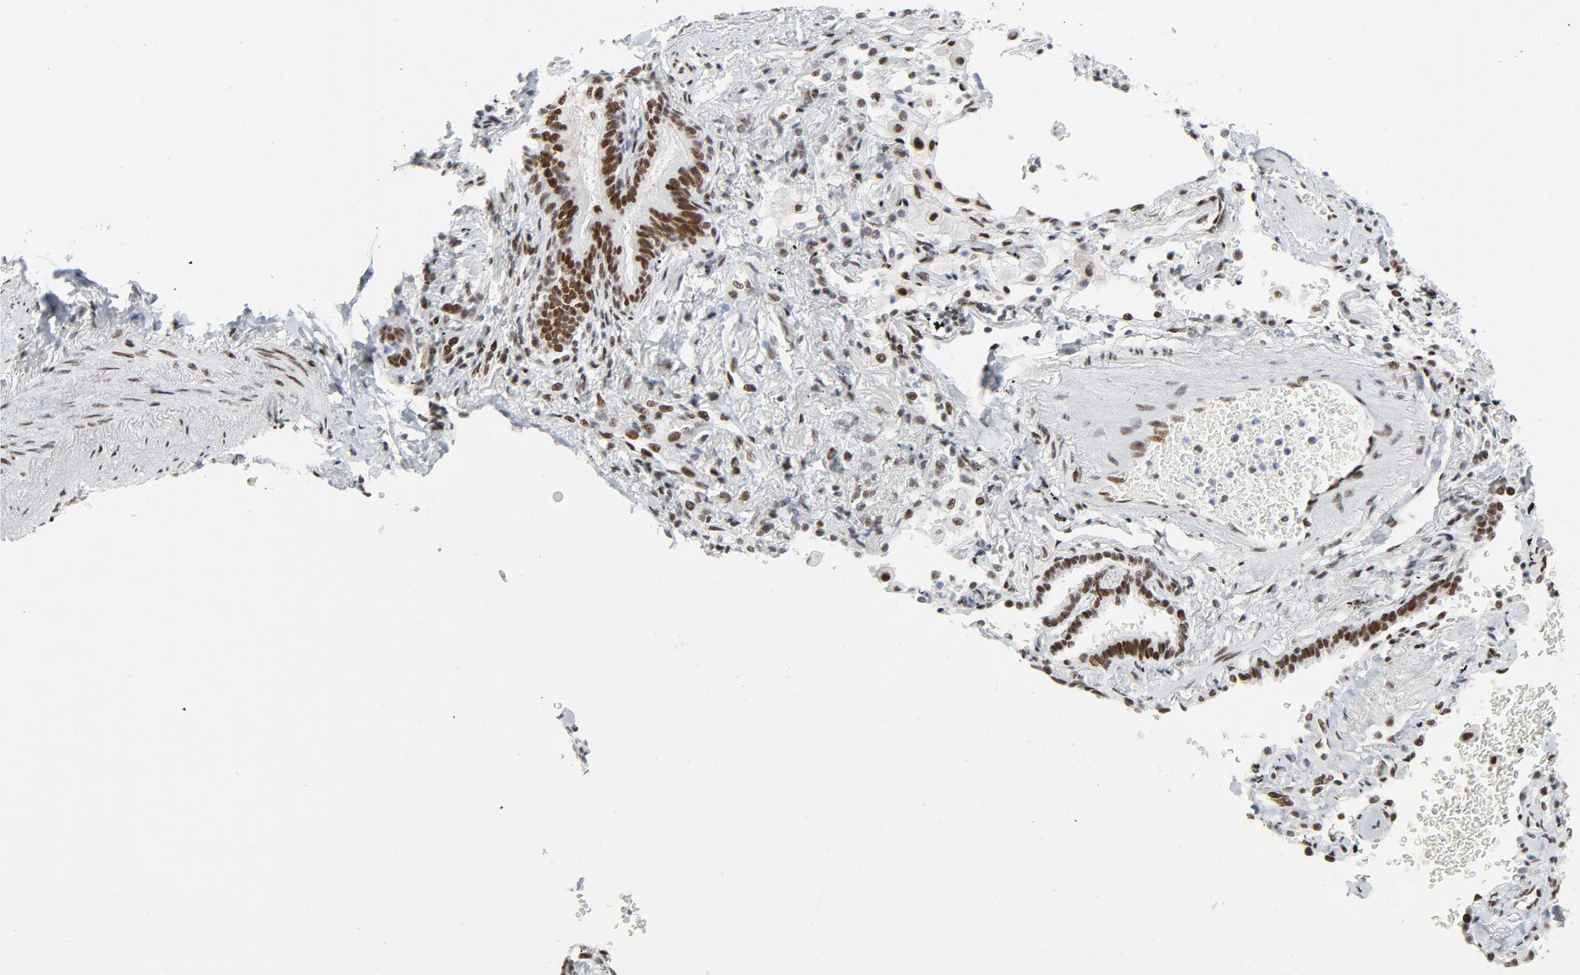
{"staining": {"intensity": "moderate", "quantity": ">75%", "location": "nuclear"}, "tissue": "lung cancer", "cell_type": "Tumor cells", "image_type": "cancer", "snomed": [{"axis": "morphology", "description": "Adenocarcinoma, NOS"}, {"axis": "topography", "description": "Lung"}], "caption": "Immunohistochemistry of lung cancer exhibits medium levels of moderate nuclear positivity in about >75% of tumor cells.", "gene": "HSF1", "patient": {"sex": "female", "age": 64}}